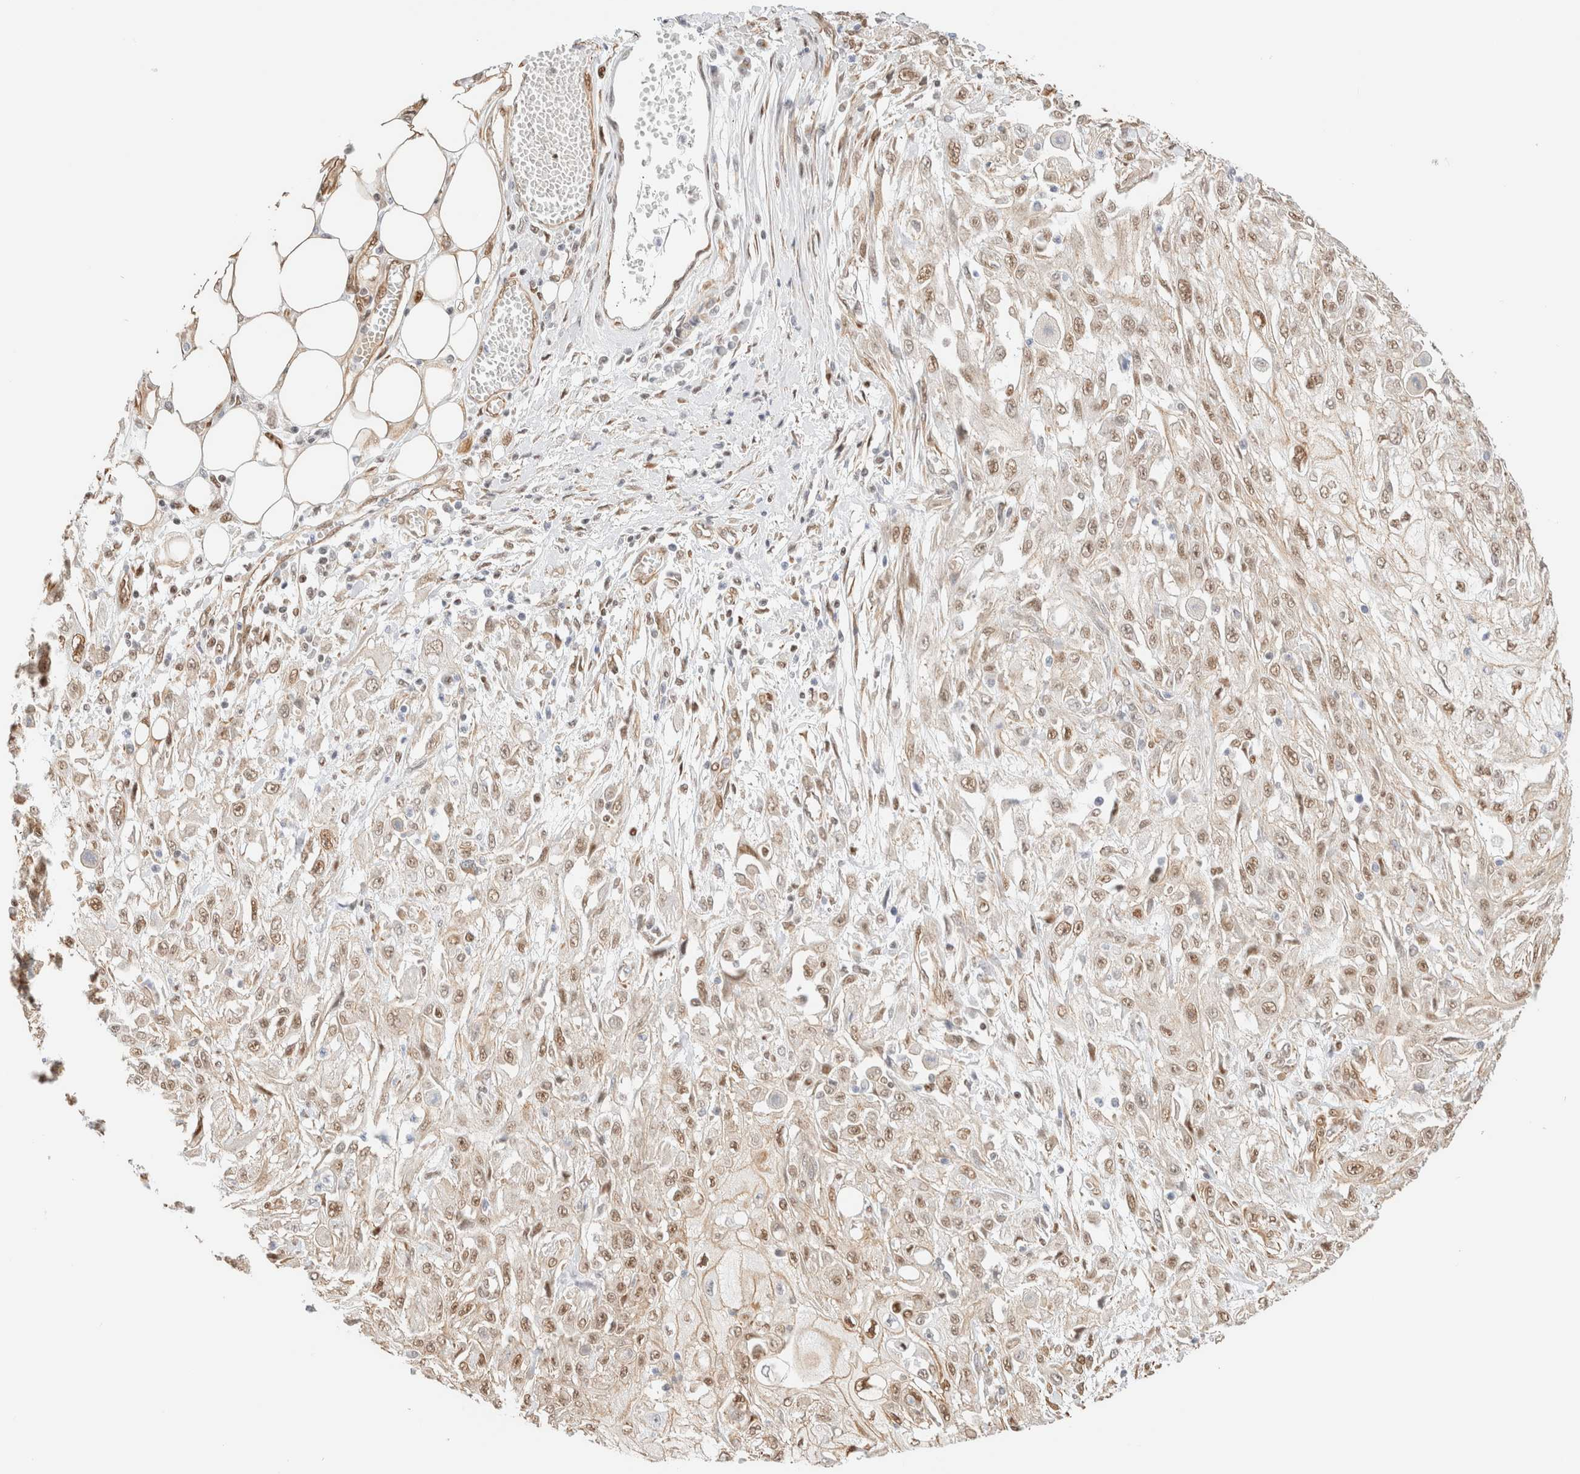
{"staining": {"intensity": "moderate", "quantity": ">75%", "location": "nuclear"}, "tissue": "skin cancer", "cell_type": "Tumor cells", "image_type": "cancer", "snomed": [{"axis": "morphology", "description": "Squamous cell carcinoma, NOS"}, {"axis": "morphology", "description": "Squamous cell carcinoma, metastatic, NOS"}, {"axis": "topography", "description": "Skin"}, {"axis": "topography", "description": "Lymph node"}], "caption": "A medium amount of moderate nuclear positivity is present in about >75% of tumor cells in skin metastatic squamous cell carcinoma tissue.", "gene": "ARID5A", "patient": {"sex": "male", "age": 75}}